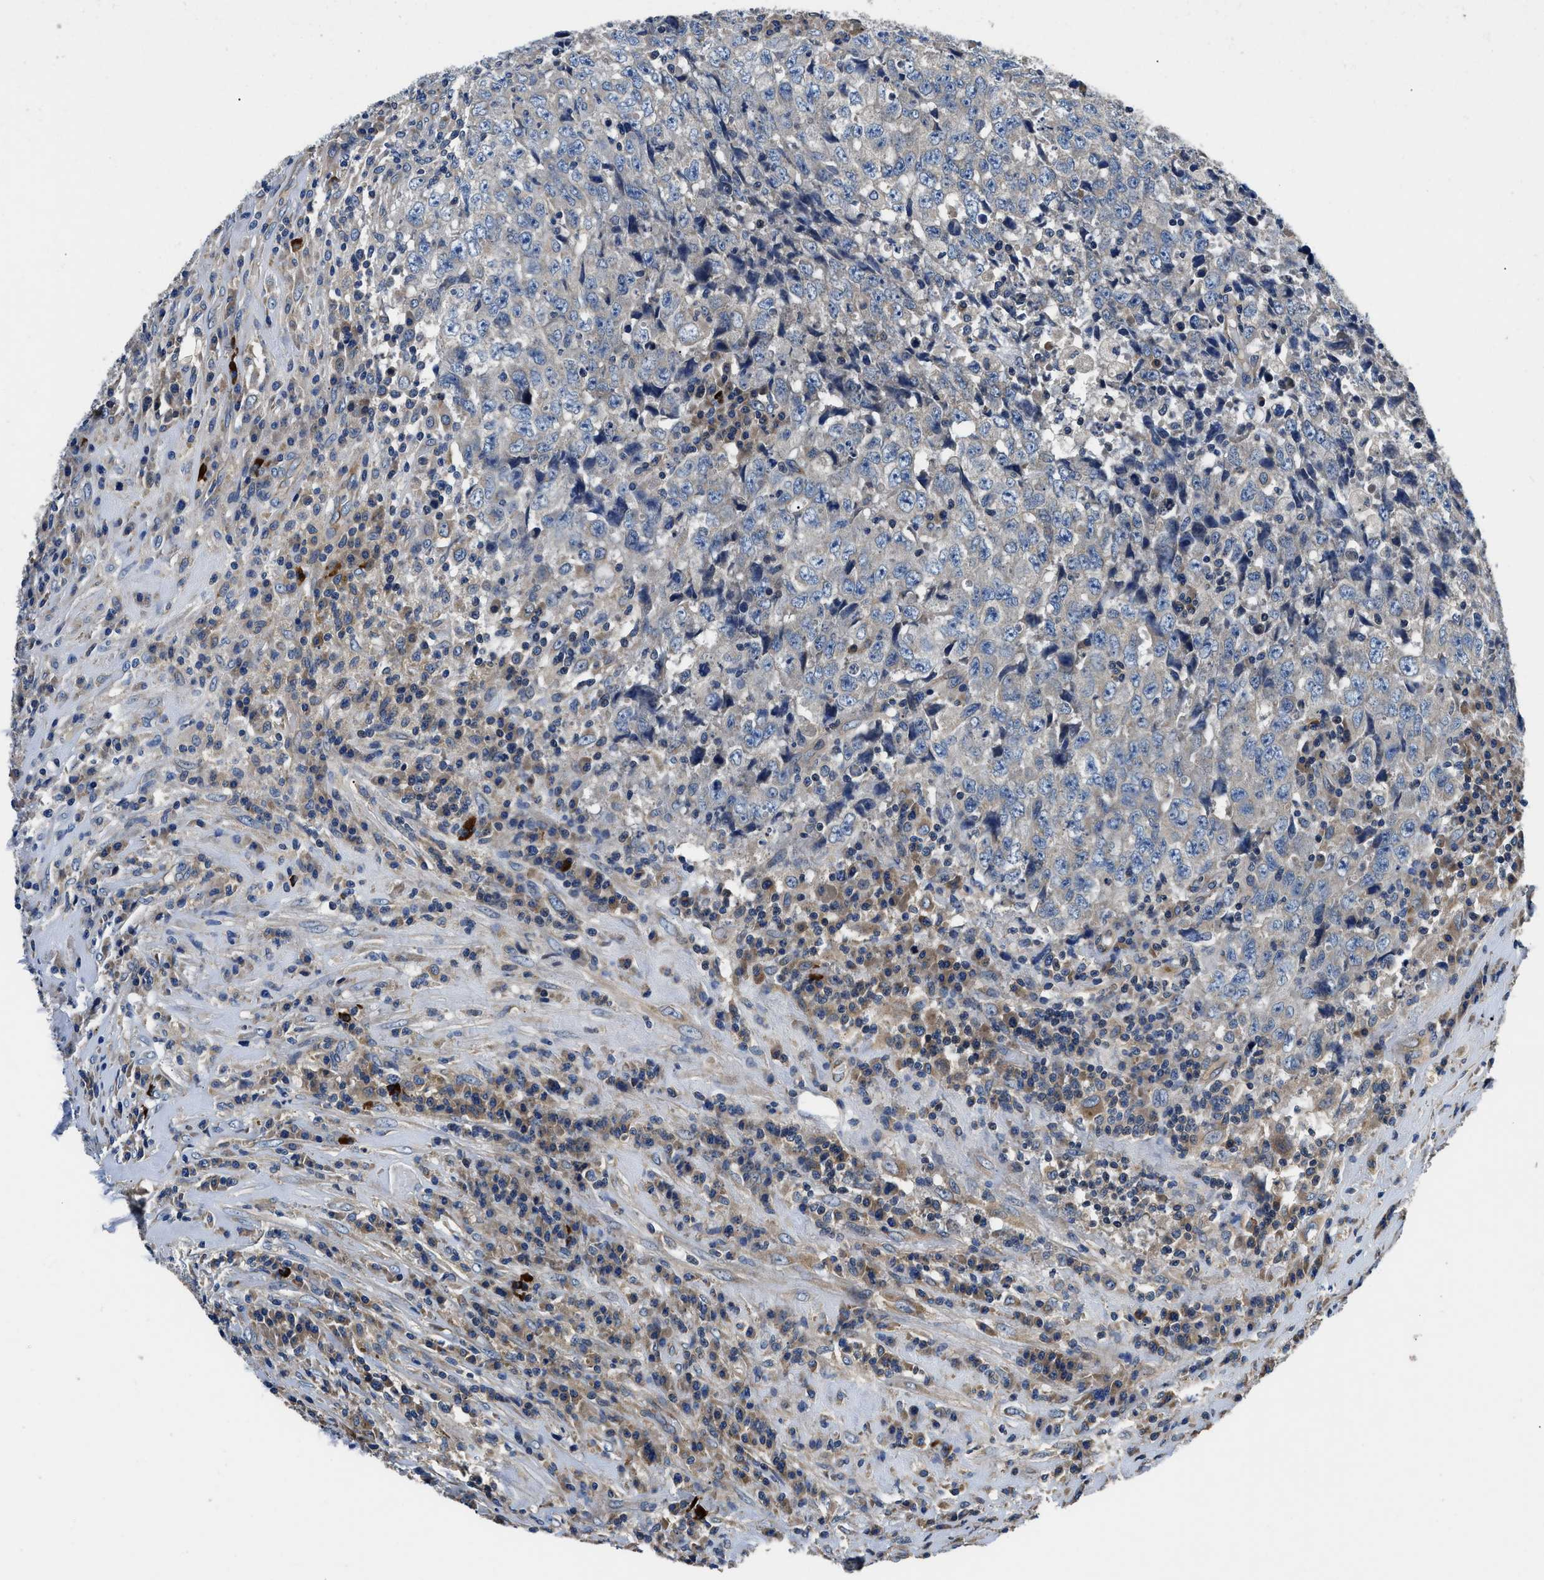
{"staining": {"intensity": "weak", "quantity": "<25%", "location": "cytoplasmic/membranous"}, "tissue": "testis cancer", "cell_type": "Tumor cells", "image_type": "cancer", "snomed": [{"axis": "morphology", "description": "Necrosis, NOS"}, {"axis": "morphology", "description": "Carcinoma, Embryonal, NOS"}, {"axis": "topography", "description": "Testis"}], "caption": "Human testis embryonal carcinoma stained for a protein using immunohistochemistry shows no expression in tumor cells.", "gene": "DHRS7B", "patient": {"sex": "male", "age": 19}}